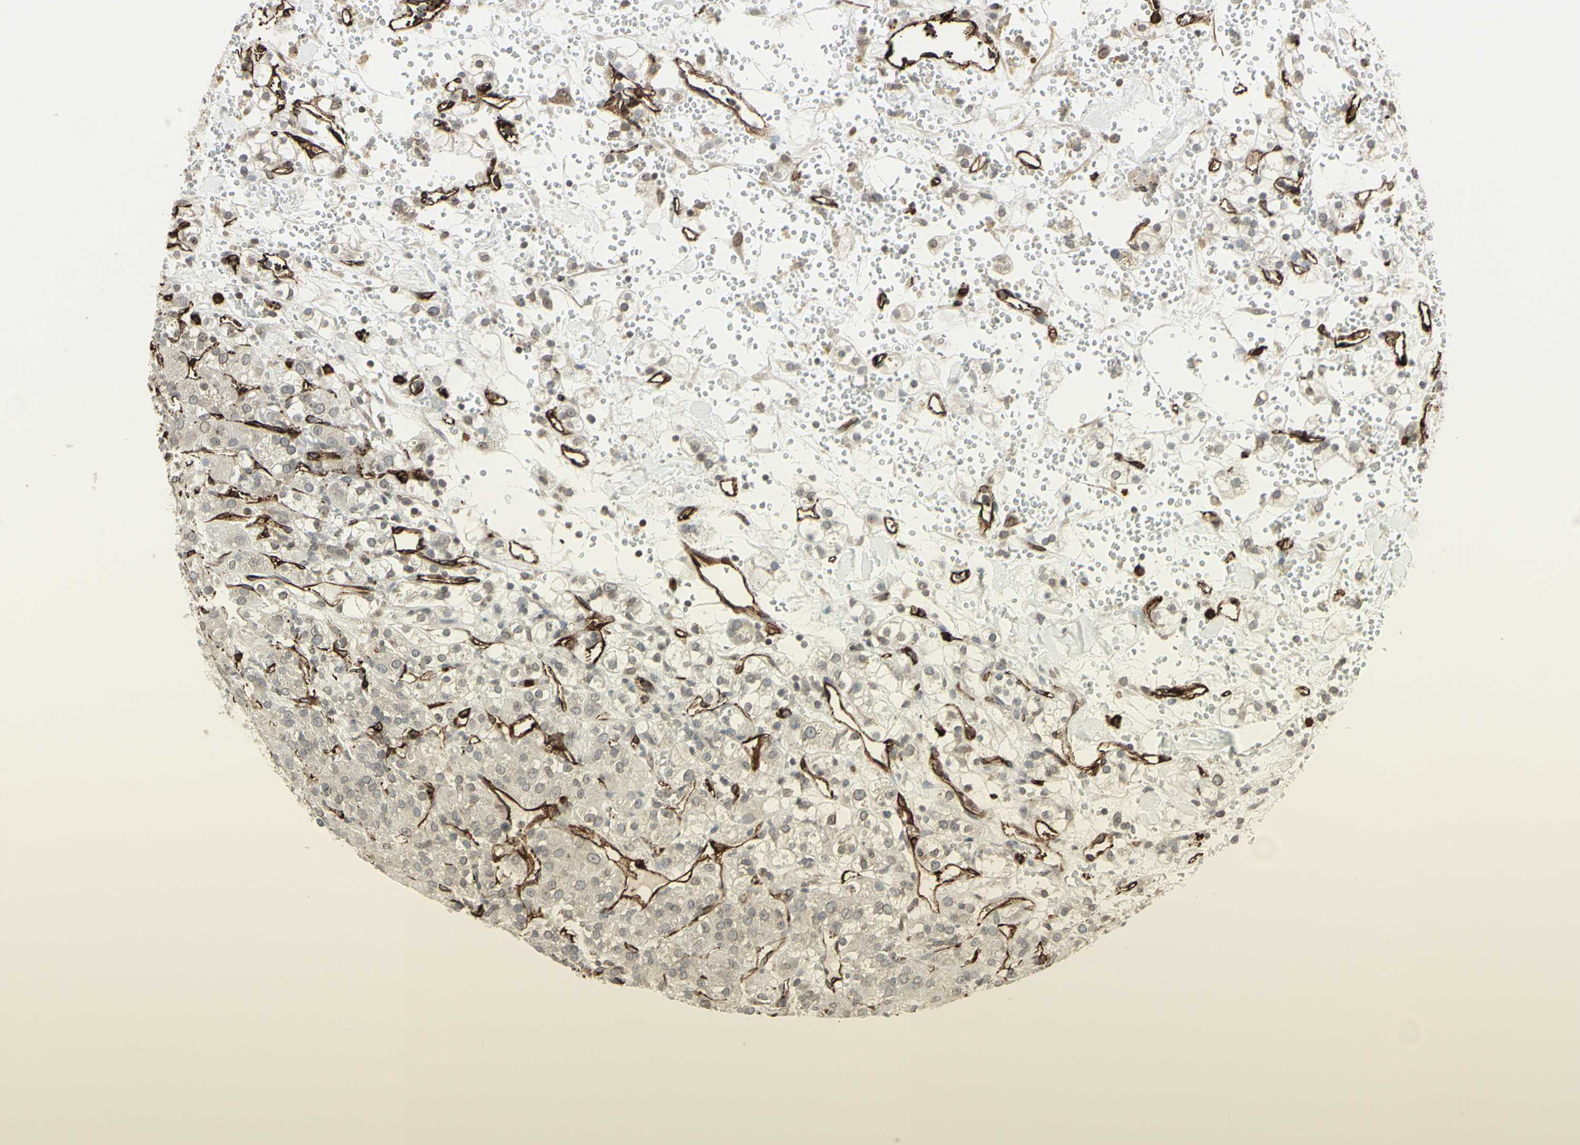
{"staining": {"intensity": "weak", "quantity": "<25%", "location": "cytoplasmic/membranous,nuclear"}, "tissue": "renal cancer", "cell_type": "Tumor cells", "image_type": "cancer", "snomed": [{"axis": "morphology", "description": "Adenocarcinoma, NOS"}, {"axis": "topography", "description": "Kidney"}], "caption": "Image shows no significant protein staining in tumor cells of adenocarcinoma (renal).", "gene": "DTX3L", "patient": {"sex": "male", "age": 61}}